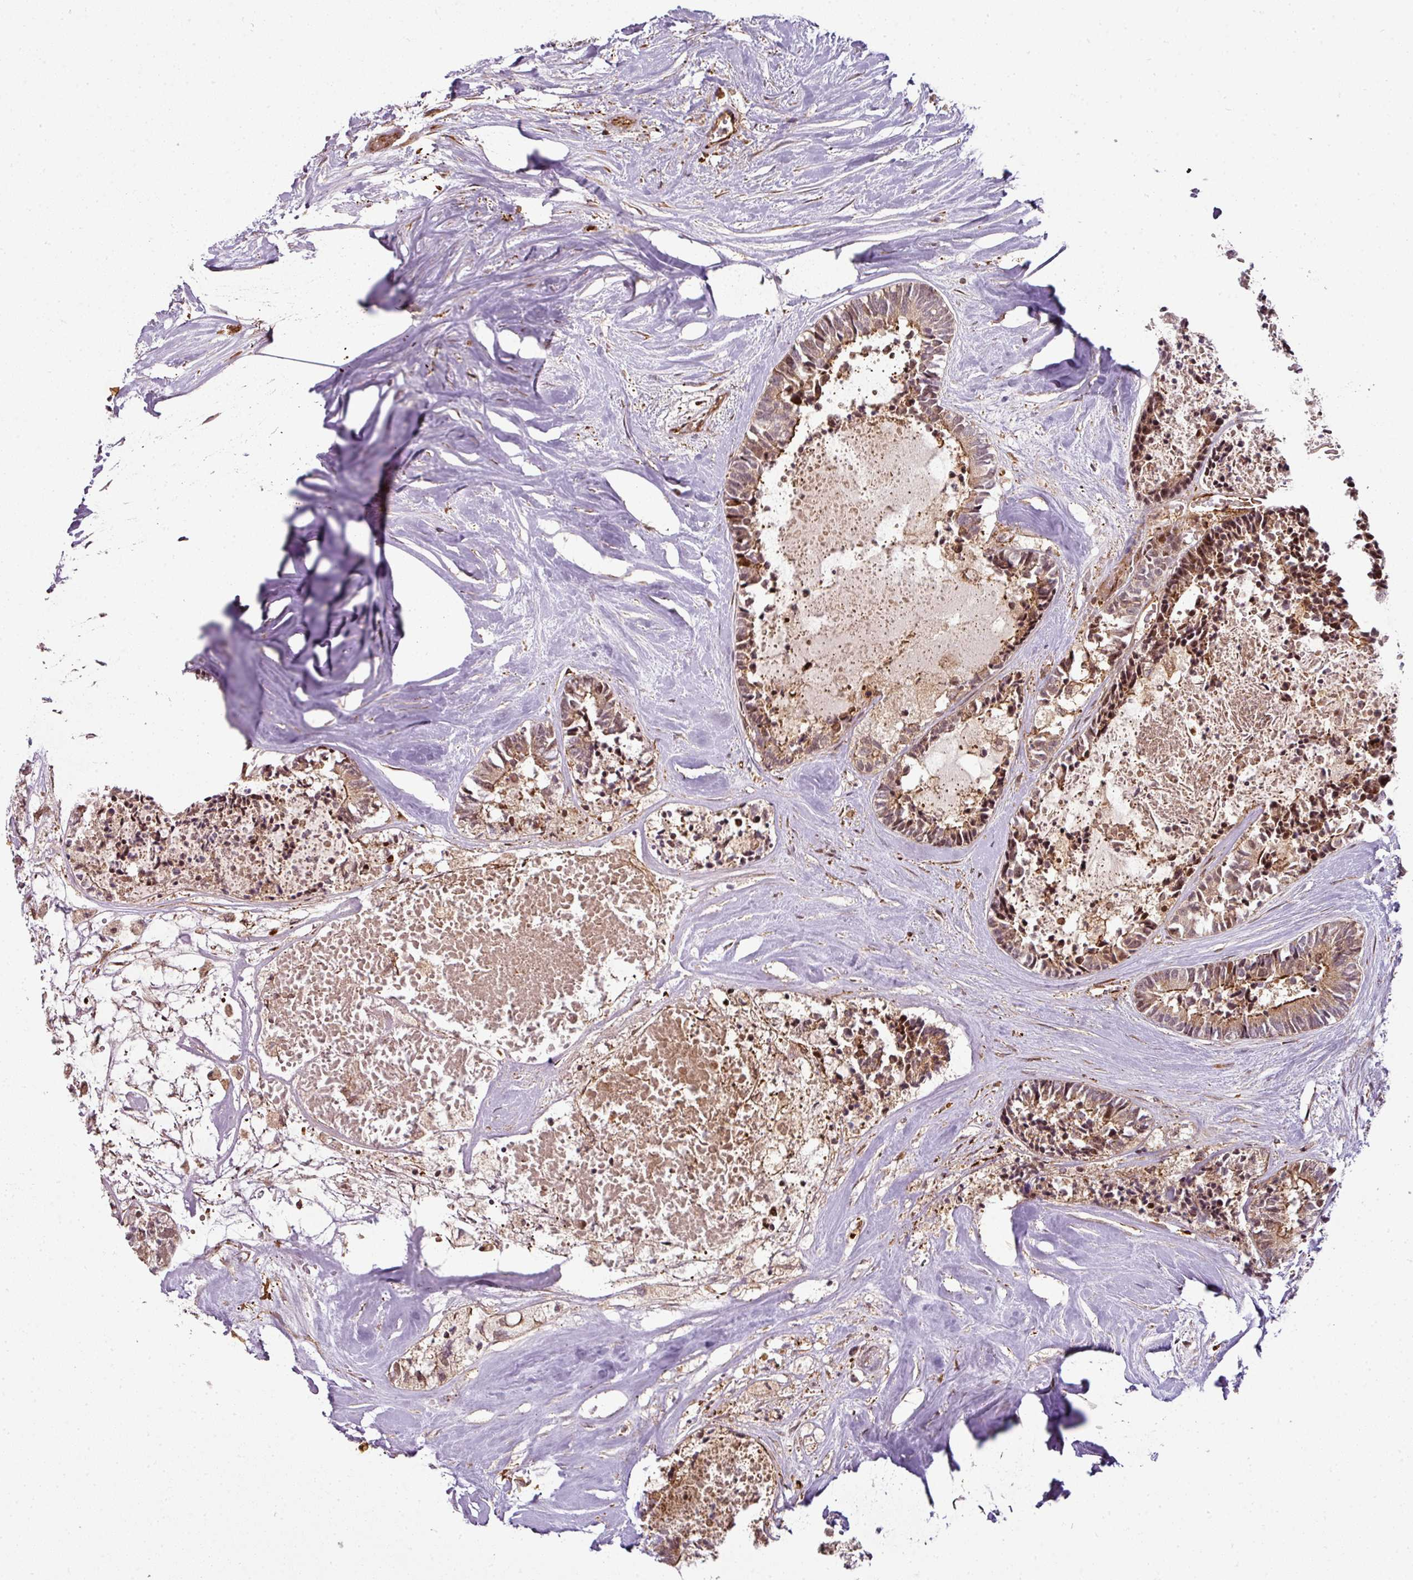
{"staining": {"intensity": "moderate", "quantity": ">75%", "location": "cytoplasmic/membranous"}, "tissue": "colorectal cancer", "cell_type": "Tumor cells", "image_type": "cancer", "snomed": [{"axis": "morphology", "description": "Adenocarcinoma, NOS"}, {"axis": "topography", "description": "Colon"}, {"axis": "topography", "description": "Rectum"}], "caption": "Tumor cells display moderate cytoplasmic/membranous expression in about >75% of cells in colorectal cancer (adenocarcinoma). (Stains: DAB (3,3'-diaminobenzidine) in brown, nuclei in blue, Microscopy: brightfield microscopy at high magnification).", "gene": "ATAT1", "patient": {"sex": "male", "age": 57}}